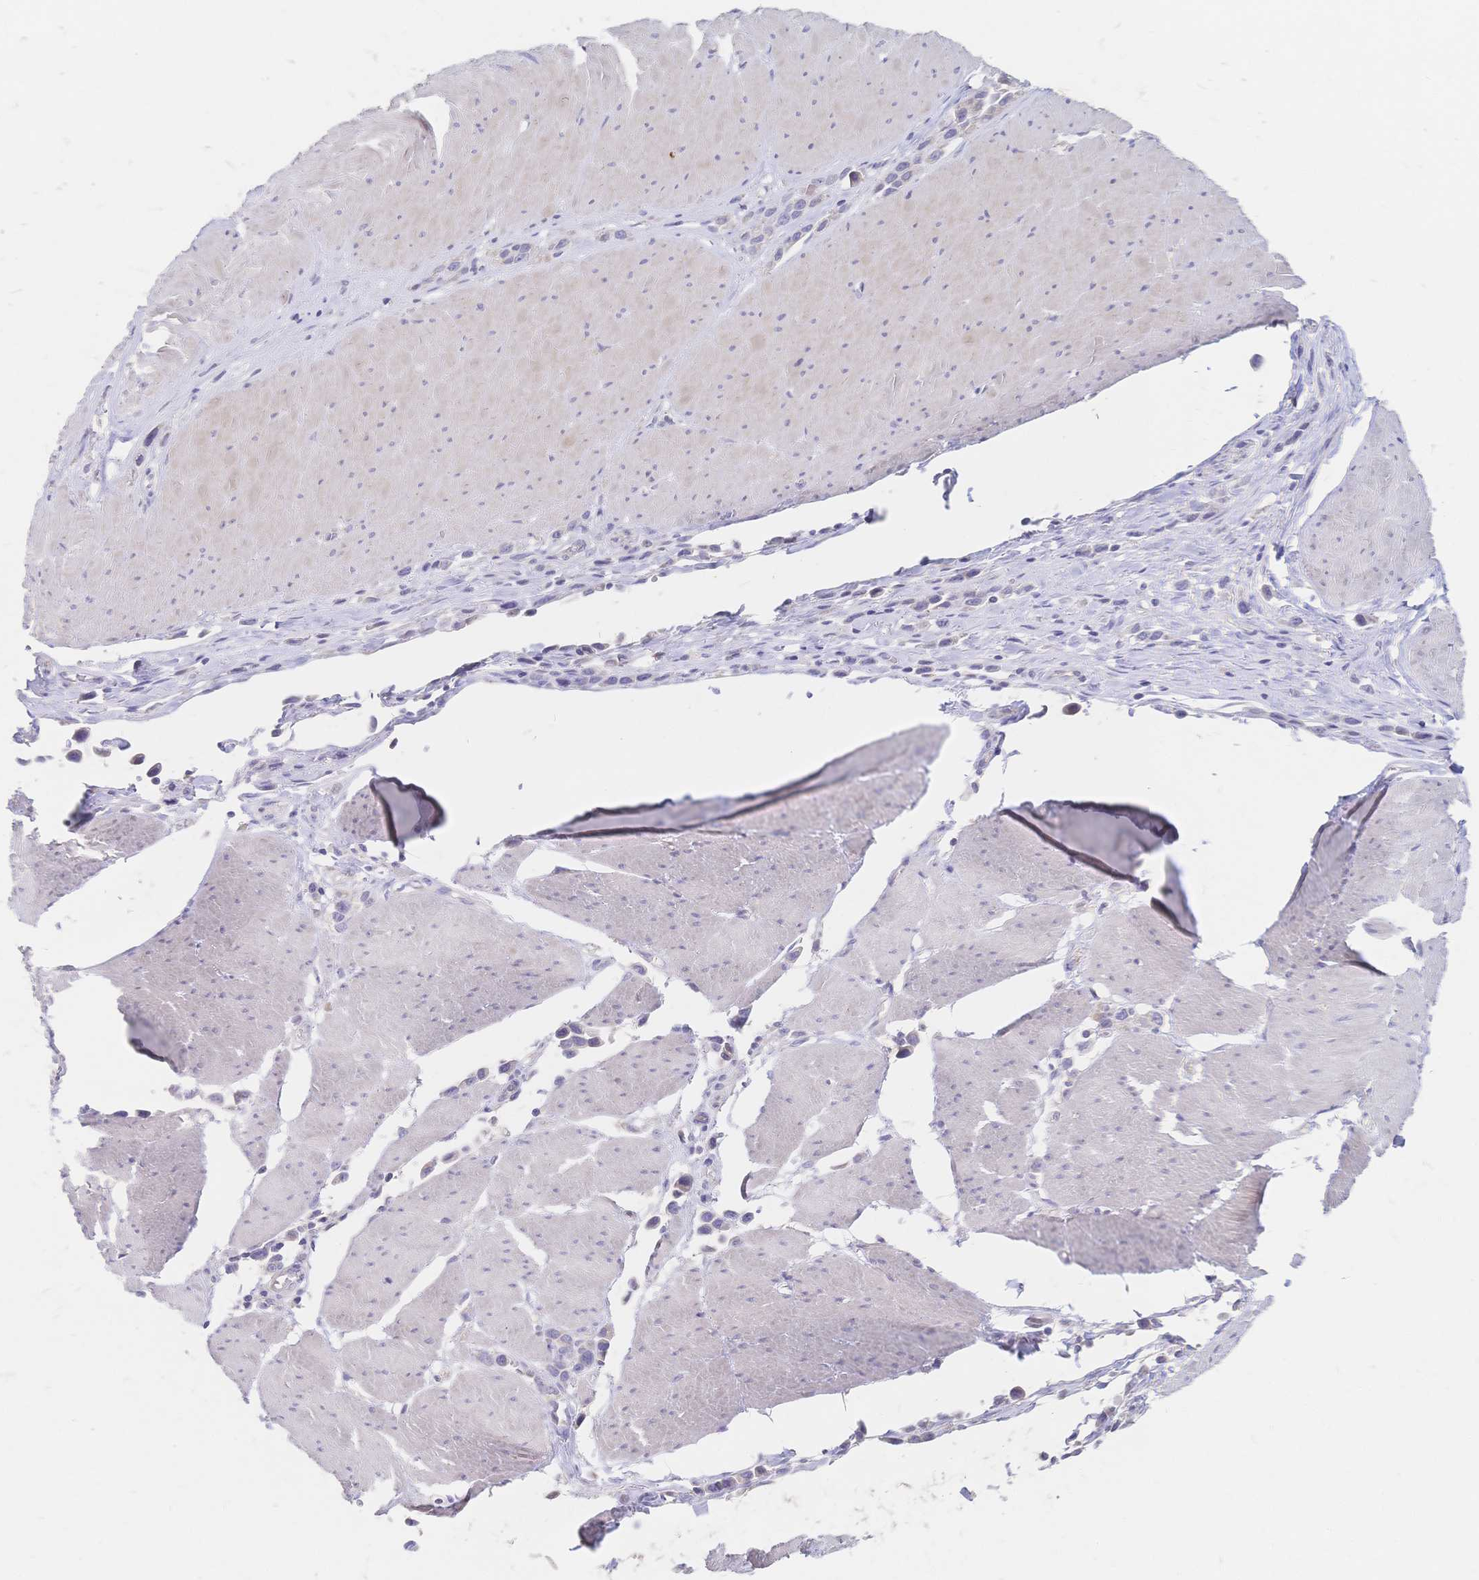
{"staining": {"intensity": "negative", "quantity": "none", "location": "none"}, "tissue": "stomach cancer", "cell_type": "Tumor cells", "image_type": "cancer", "snomed": [{"axis": "morphology", "description": "Adenocarcinoma, NOS"}, {"axis": "topography", "description": "Stomach"}], "caption": "A histopathology image of stomach adenocarcinoma stained for a protein shows no brown staining in tumor cells. (Immunohistochemistry, brightfield microscopy, high magnification).", "gene": "VWC2L", "patient": {"sex": "male", "age": 47}}